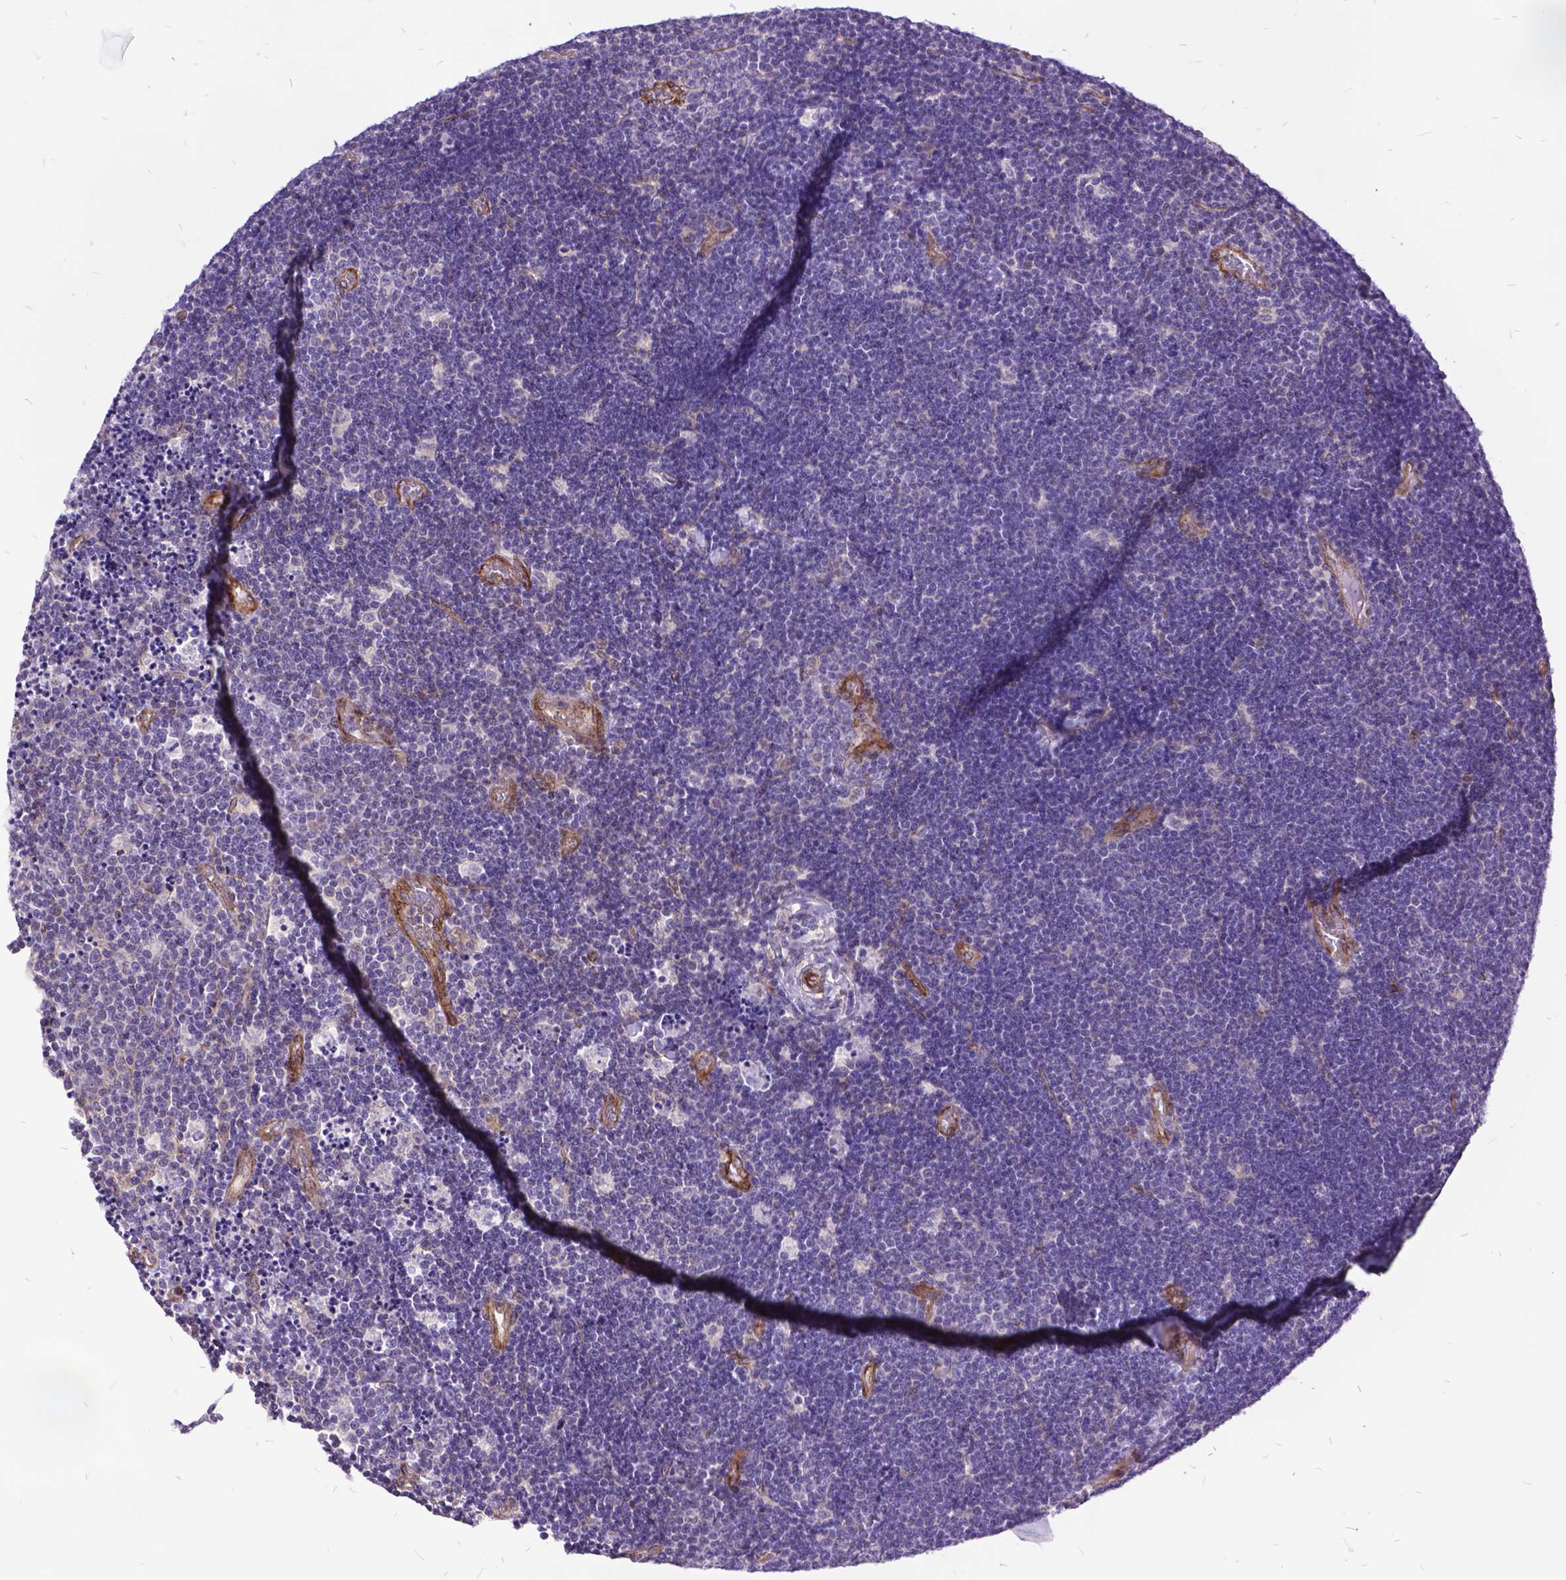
{"staining": {"intensity": "negative", "quantity": "none", "location": "none"}, "tissue": "lymphoma", "cell_type": "Tumor cells", "image_type": "cancer", "snomed": [{"axis": "morphology", "description": "Malignant lymphoma, non-Hodgkin's type, Low grade"}, {"axis": "topography", "description": "Brain"}], "caption": "IHC of human low-grade malignant lymphoma, non-Hodgkin's type demonstrates no staining in tumor cells. (Stains: DAB immunohistochemistry (IHC) with hematoxylin counter stain, Microscopy: brightfield microscopy at high magnification).", "gene": "GRB7", "patient": {"sex": "female", "age": 66}}